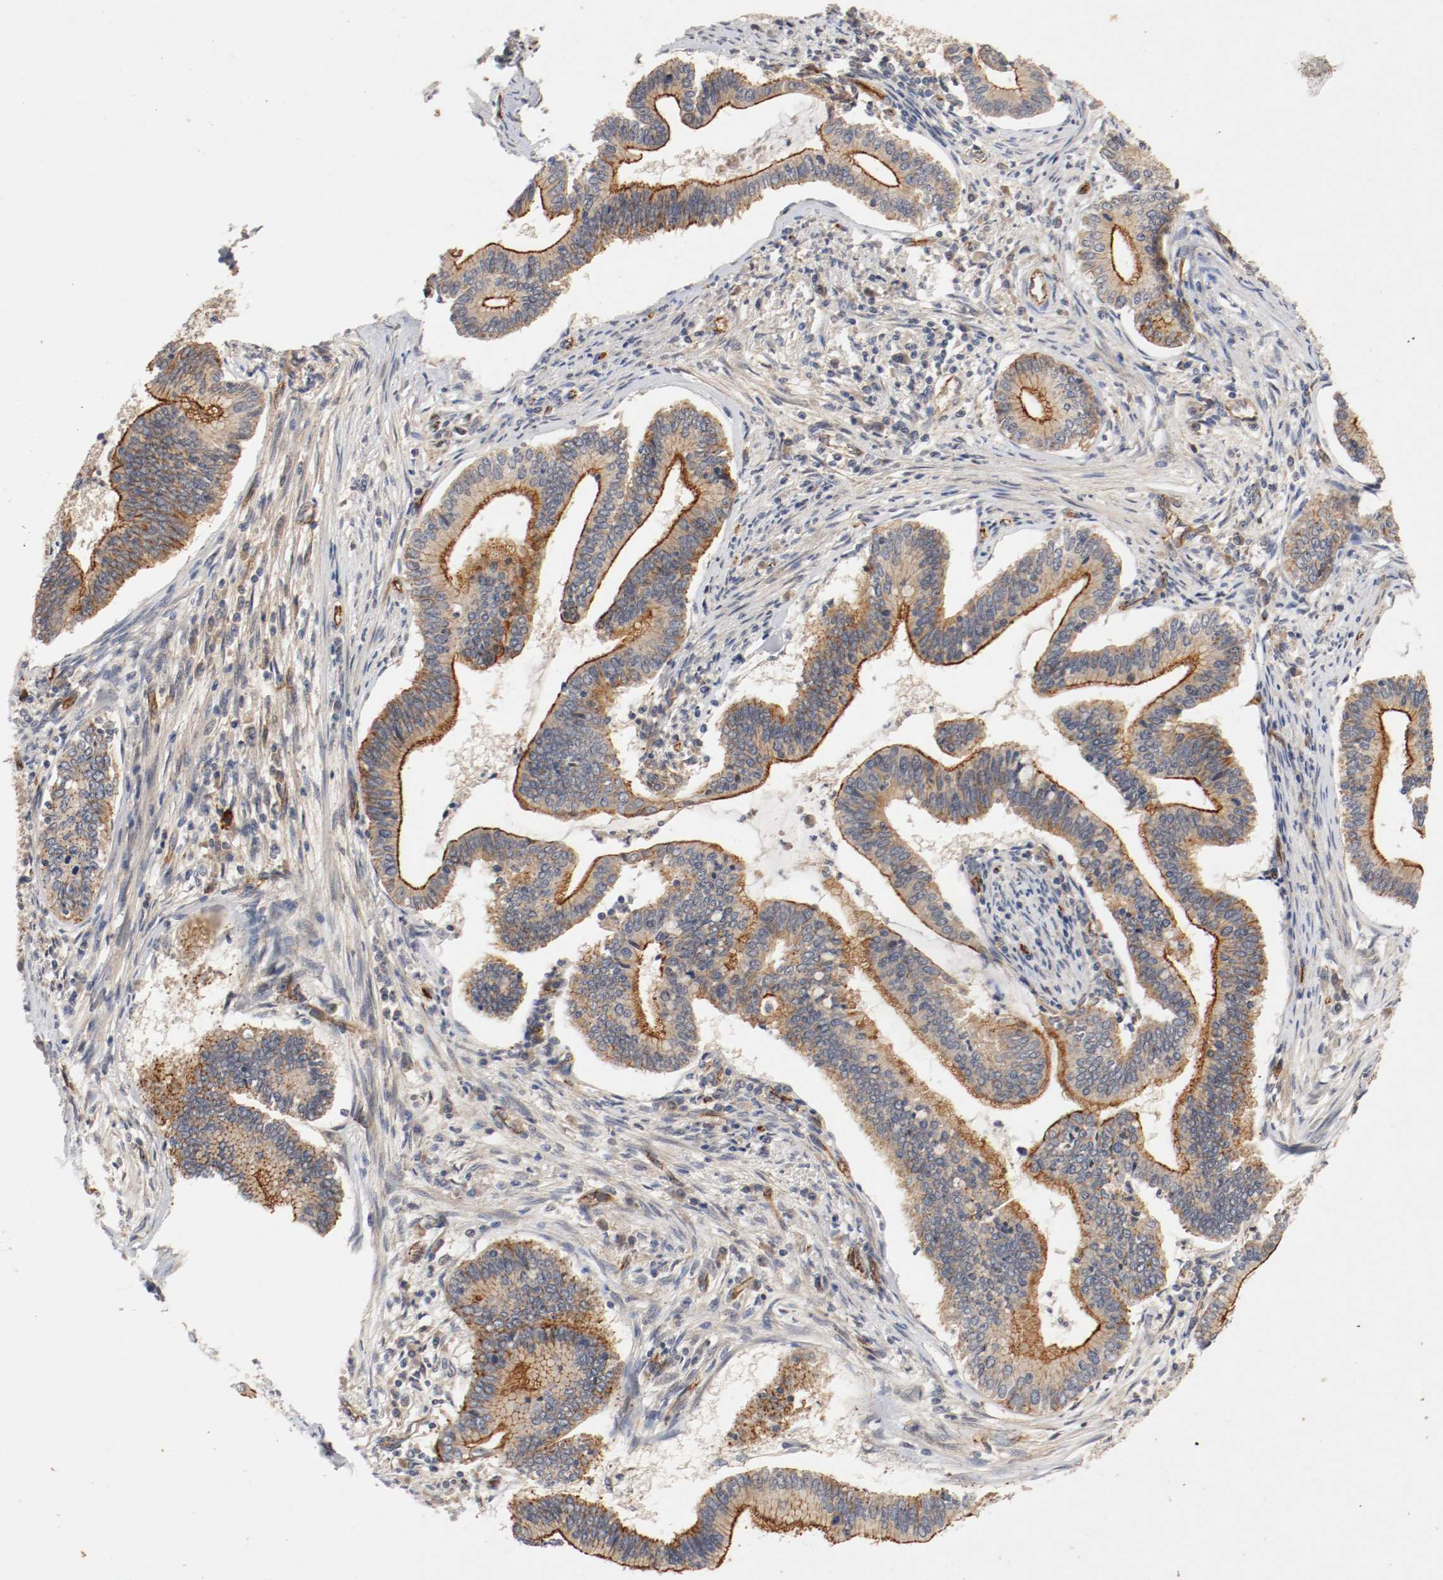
{"staining": {"intensity": "strong", "quantity": "25%-75%", "location": "cytoplasmic/membranous"}, "tissue": "cervical cancer", "cell_type": "Tumor cells", "image_type": "cancer", "snomed": [{"axis": "morphology", "description": "Adenocarcinoma, NOS"}, {"axis": "topography", "description": "Cervix"}], "caption": "The micrograph demonstrates staining of cervical cancer, revealing strong cytoplasmic/membranous protein staining (brown color) within tumor cells.", "gene": "TYK2", "patient": {"sex": "female", "age": 36}}